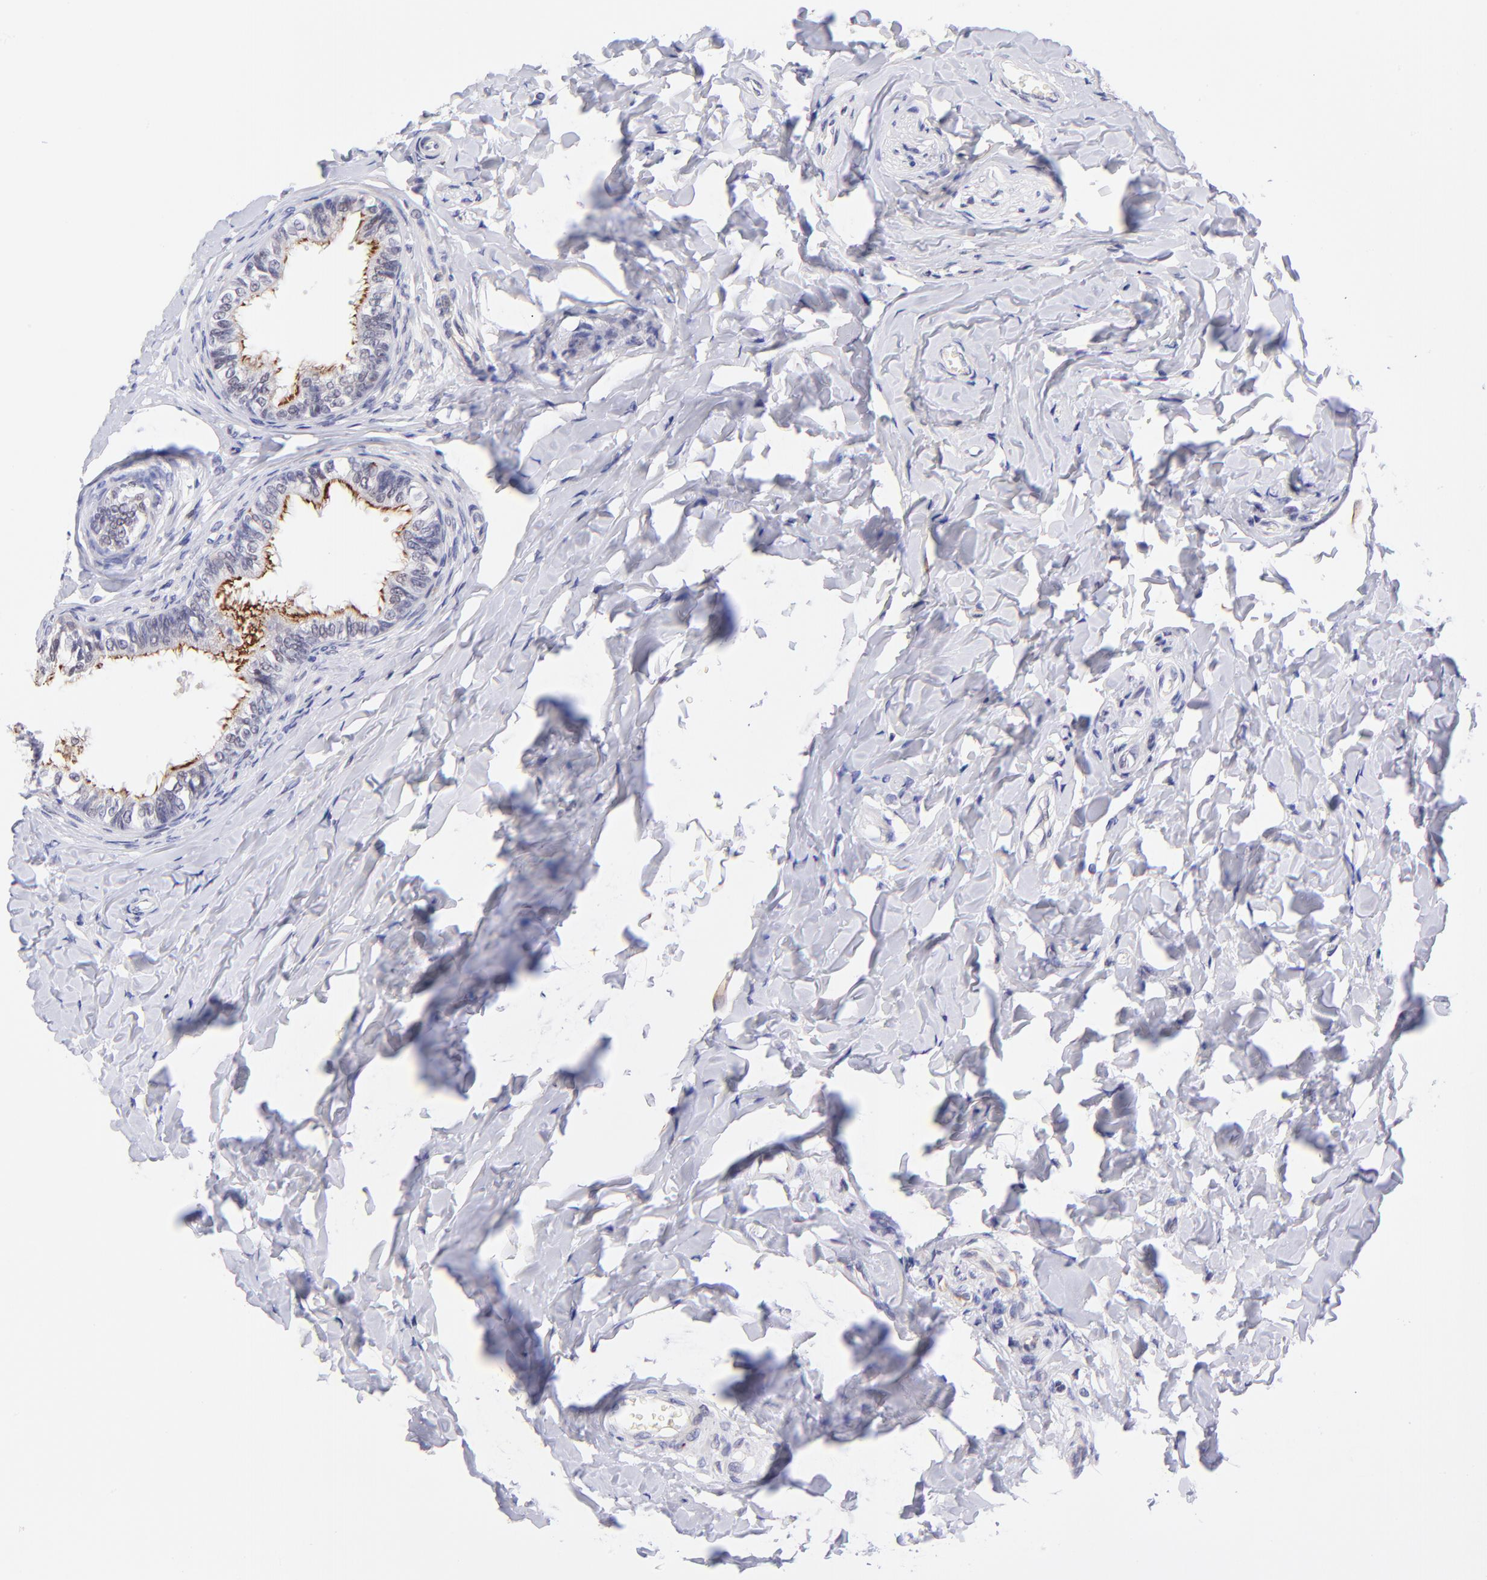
{"staining": {"intensity": "moderate", "quantity": "25%-75%", "location": "cytoplasmic/membranous,nuclear"}, "tissue": "epididymis", "cell_type": "Glandular cells", "image_type": "normal", "snomed": [{"axis": "morphology", "description": "Normal tissue, NOS"}, {"axis": "topography", "description": "Soft tissue"}, {"axis": "topography", "description": "Epididymis"}], "caption": "Epididymis stained for a protein shows moderate cytoplasmic/membranous,nuclear positivity in glandular cells. (DAB IHC with brightfield microscopy, high magnification).", "gene": "SOX6", "patient": {"sex": "male", "age": 26}}